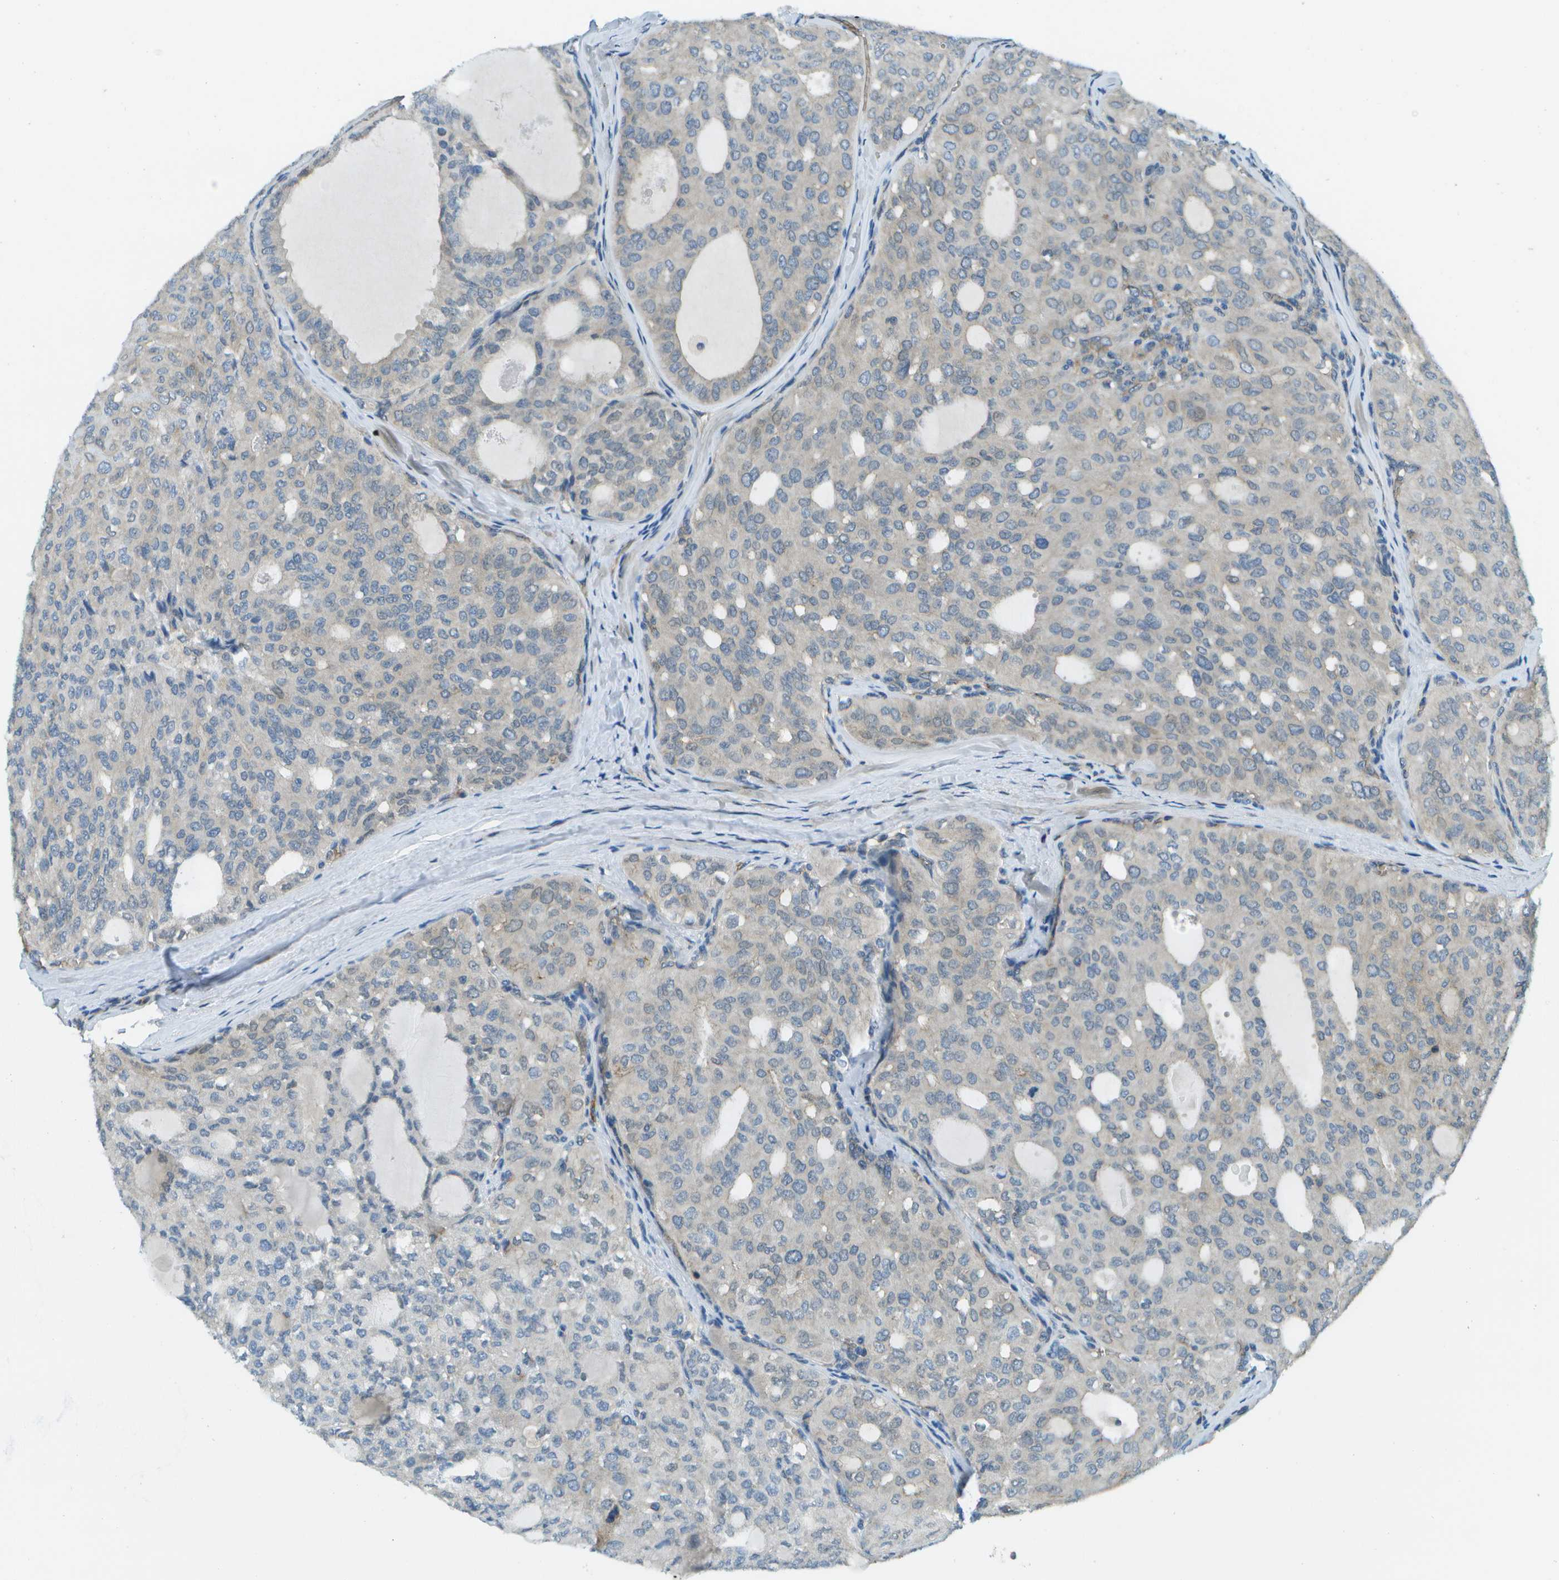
{"staining": {"intensity": "negative", "quantity": "none", "location": "none"}, "tissue": "thyroid cancer", "cell_type": "Tumor cells", "image_type": "cancer", "snomed": [{"axis": "morphology", "description": "Follicular adenoma carcinoma, NOS"}, {"axis": "topography", "description": "Thyroid gland"}], "caption": "IHC of thyroid follicular adenoma carcinoma exhibits no expression in tumor cells.", "gene": "CTIF", "patient": {"sex": "male", "age": 75}}